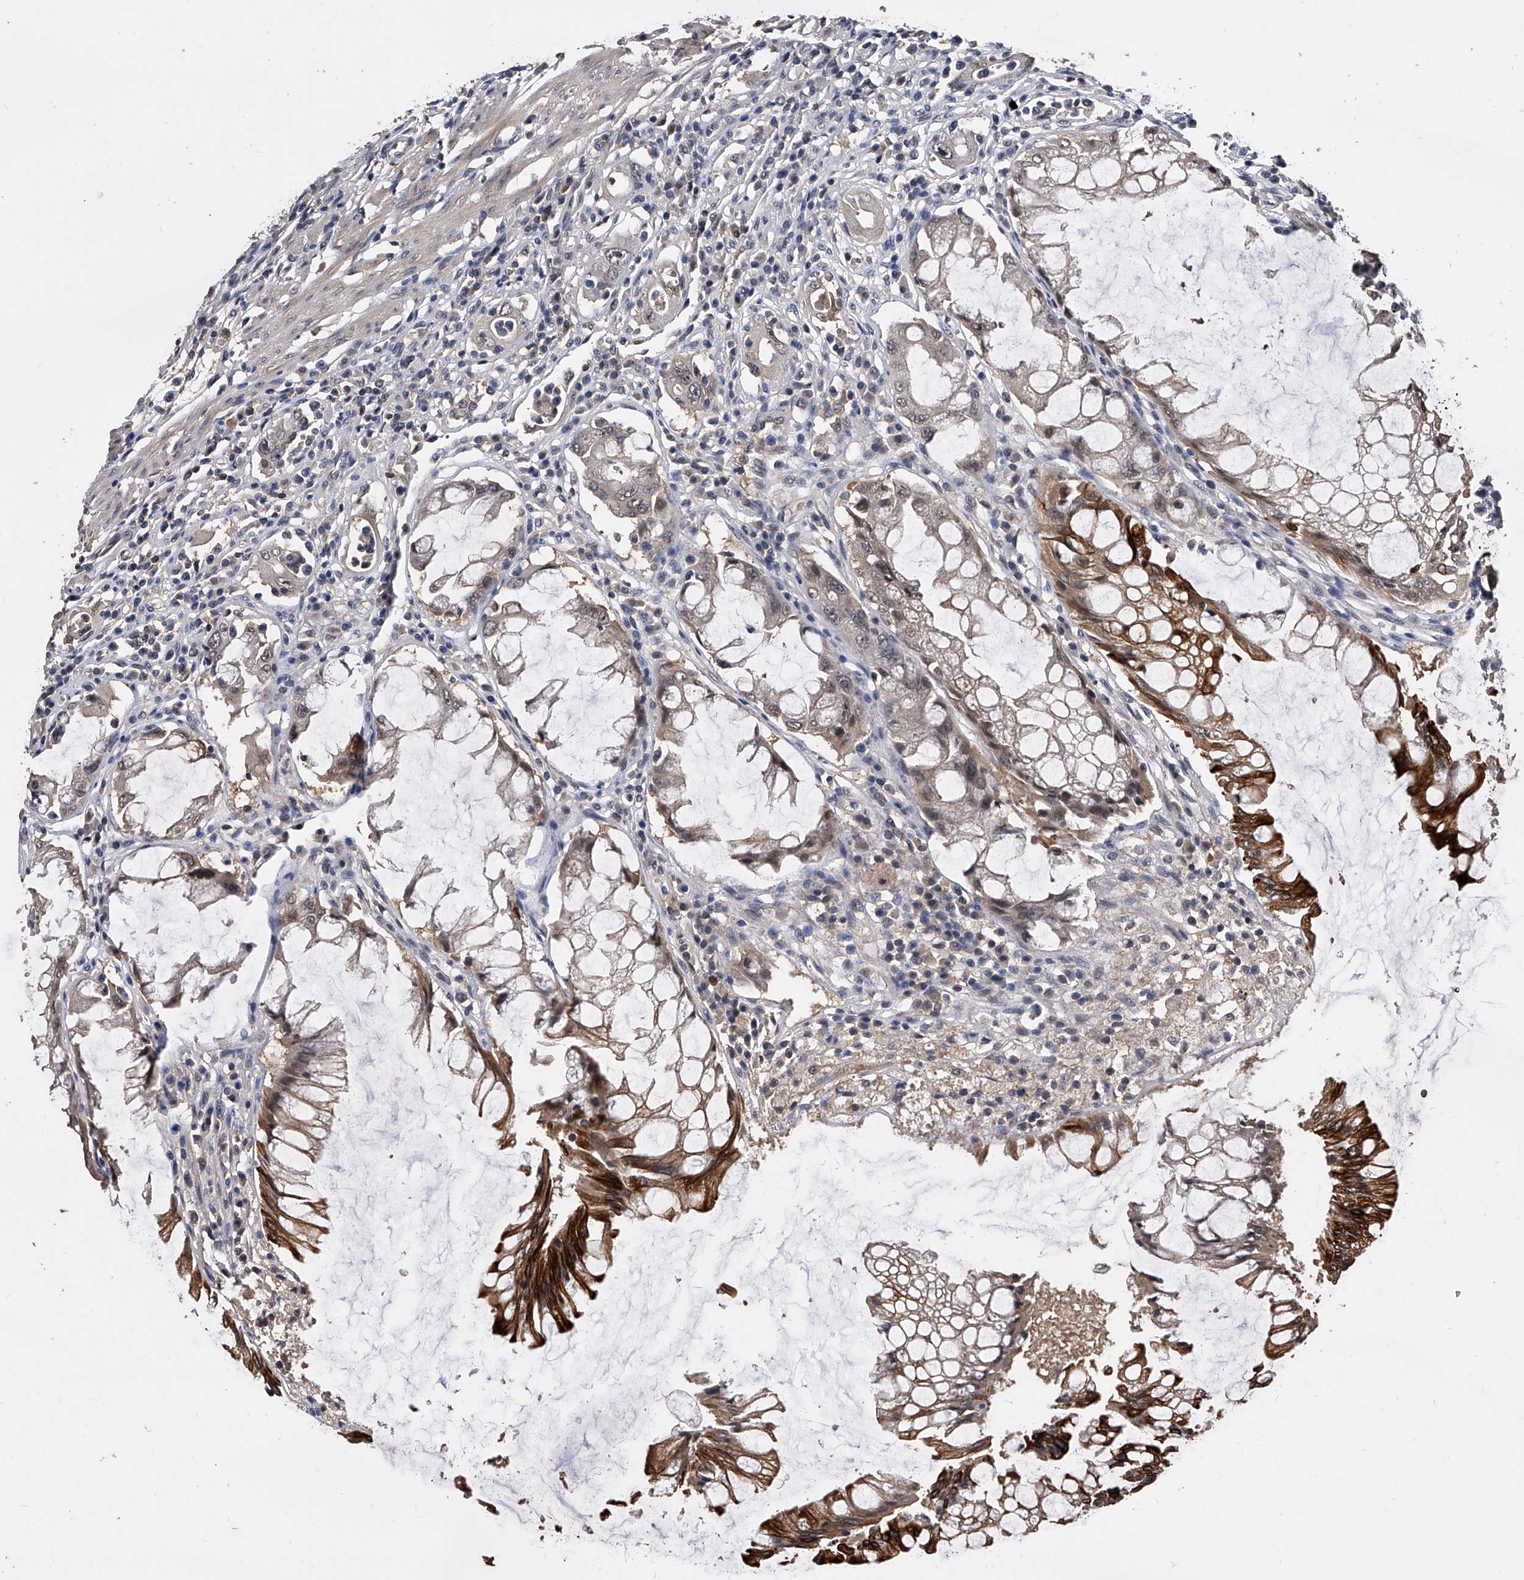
{"staining": {"intensity": "strong", "quantity": "25%-75%", "location": "cytoplasmic/membranous"}, "tissue": "colorectal cancer", "cell_type": "Tumor cells", "image_type": "cancer", "snomed": [{"axis": "morphology", "description": "Adenocarcinoma, NOS"}, {"axis": "topography", "description": "Rectum"}], "caption": "IHC photomicrograph of neoplastic tissue: colorectal cancer stained using immunohistochemistry displays high levels of strong protein expression localized specifically in the cytoplasmic/membranous of tumor cells, appearing as a cytoplasmic/membranous brown color.", "gene": "EFCAB7", "patient": {"sex": "female", "age": 65}}